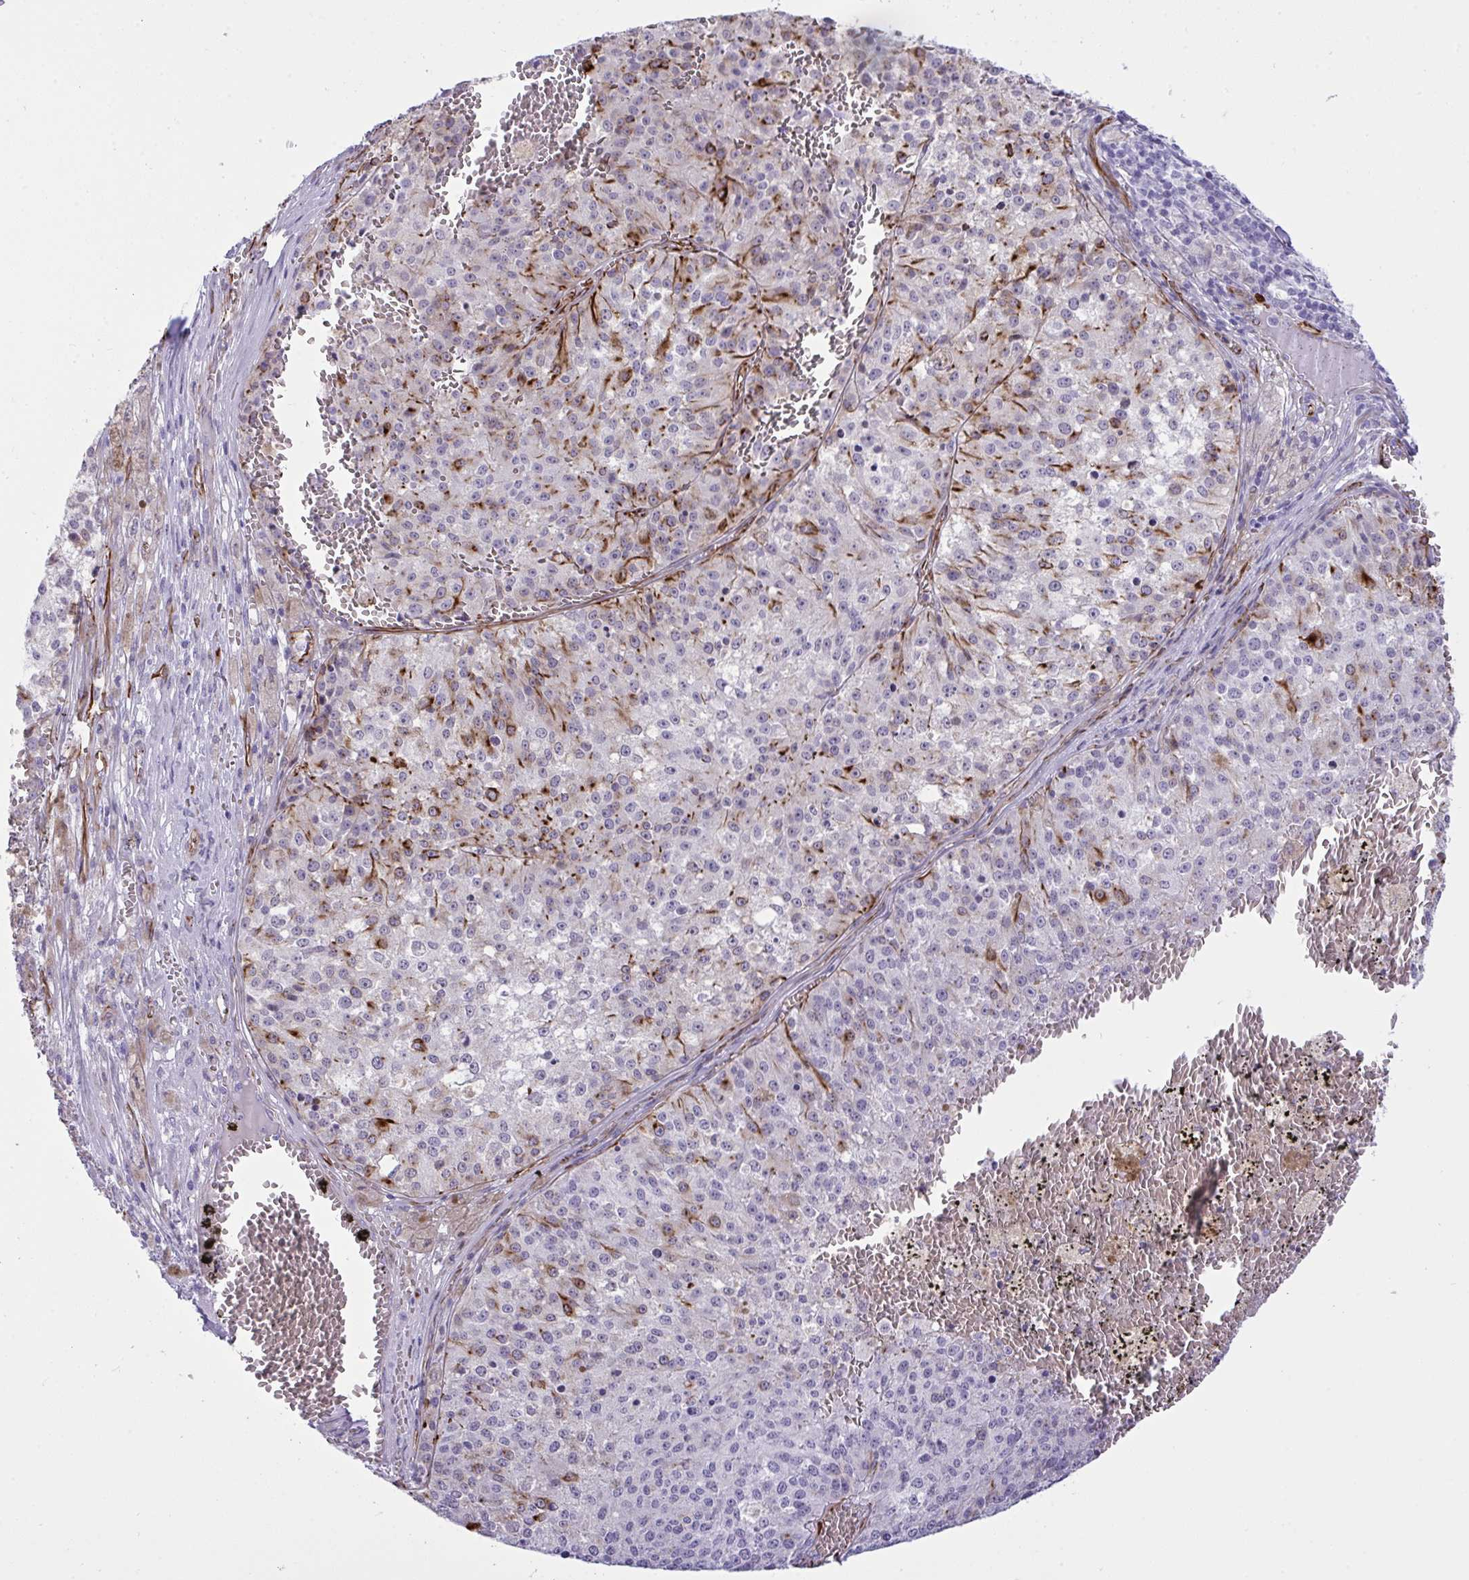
{"staining": {"intensity": "strong", "quantity": "<25%", "location": "cytoplasmic/membranous"}, "tissue": "melanoma", "cell_type": "Tumor cells", "image_type": "cancer", "snomed": [{"axis": "morphology", "description": "Malignant melanoma, Metastatic site"}, {"axis": "topography", "description": "Lymph node"}], "caption": "An immunohistochemistry (IHC) image of neoplastic tissue is shown. Protein staining in brown highlights strong cytoplasmic/membranous positivity in malignant melanoma (metastatic site) within tumor cells. (Stains: DAB (3,3'-diaminobenzidine) in brown, nuclei in blue, Microscopy: brightfield microscopy at high magnification).", "gene": "SLC35B1", "patient": {"sex": "female", "age": 64}}